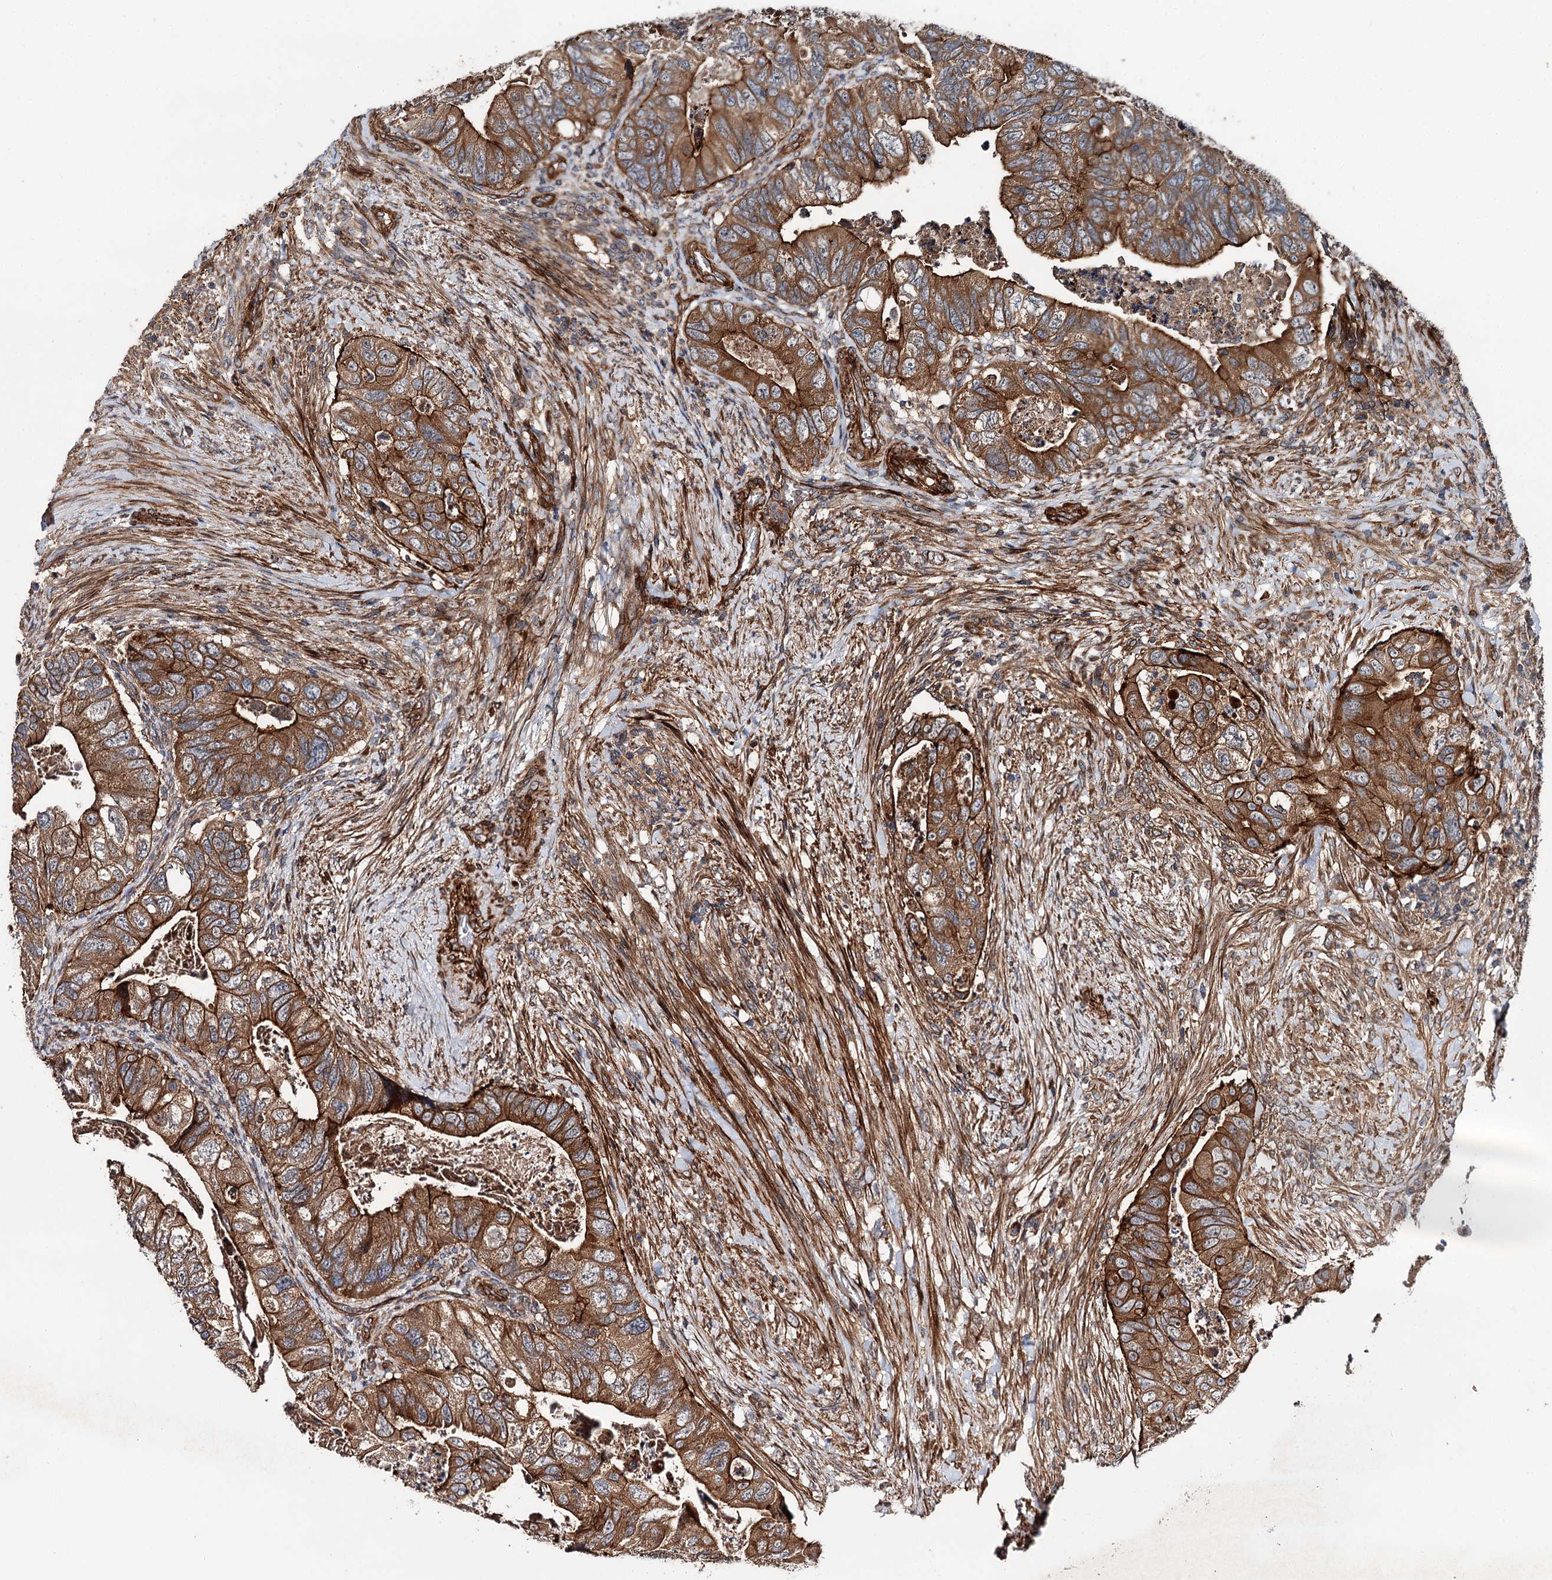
{"staining": {"intensity": "strong", "quantity": ">75%", "location": "cytoplasmic/membranous"}, "tissue": "colorectal cancer", "cell_type": "Tumor cells", "image_type": "cancer", "snomed": [{"axis": "morphology", "description": "Adenocarcinoma, NOS"}, {"axis": "topography", "description": "Rectum"}], "caption": "IHC of adenocarcinoma (colorectal) reveals high levels of strong cytoplasmic/membranous expression in approximately >75% of tumor cells.", "gene": "ADGRG4", "patient": {"sex": "male", "age": 63}}